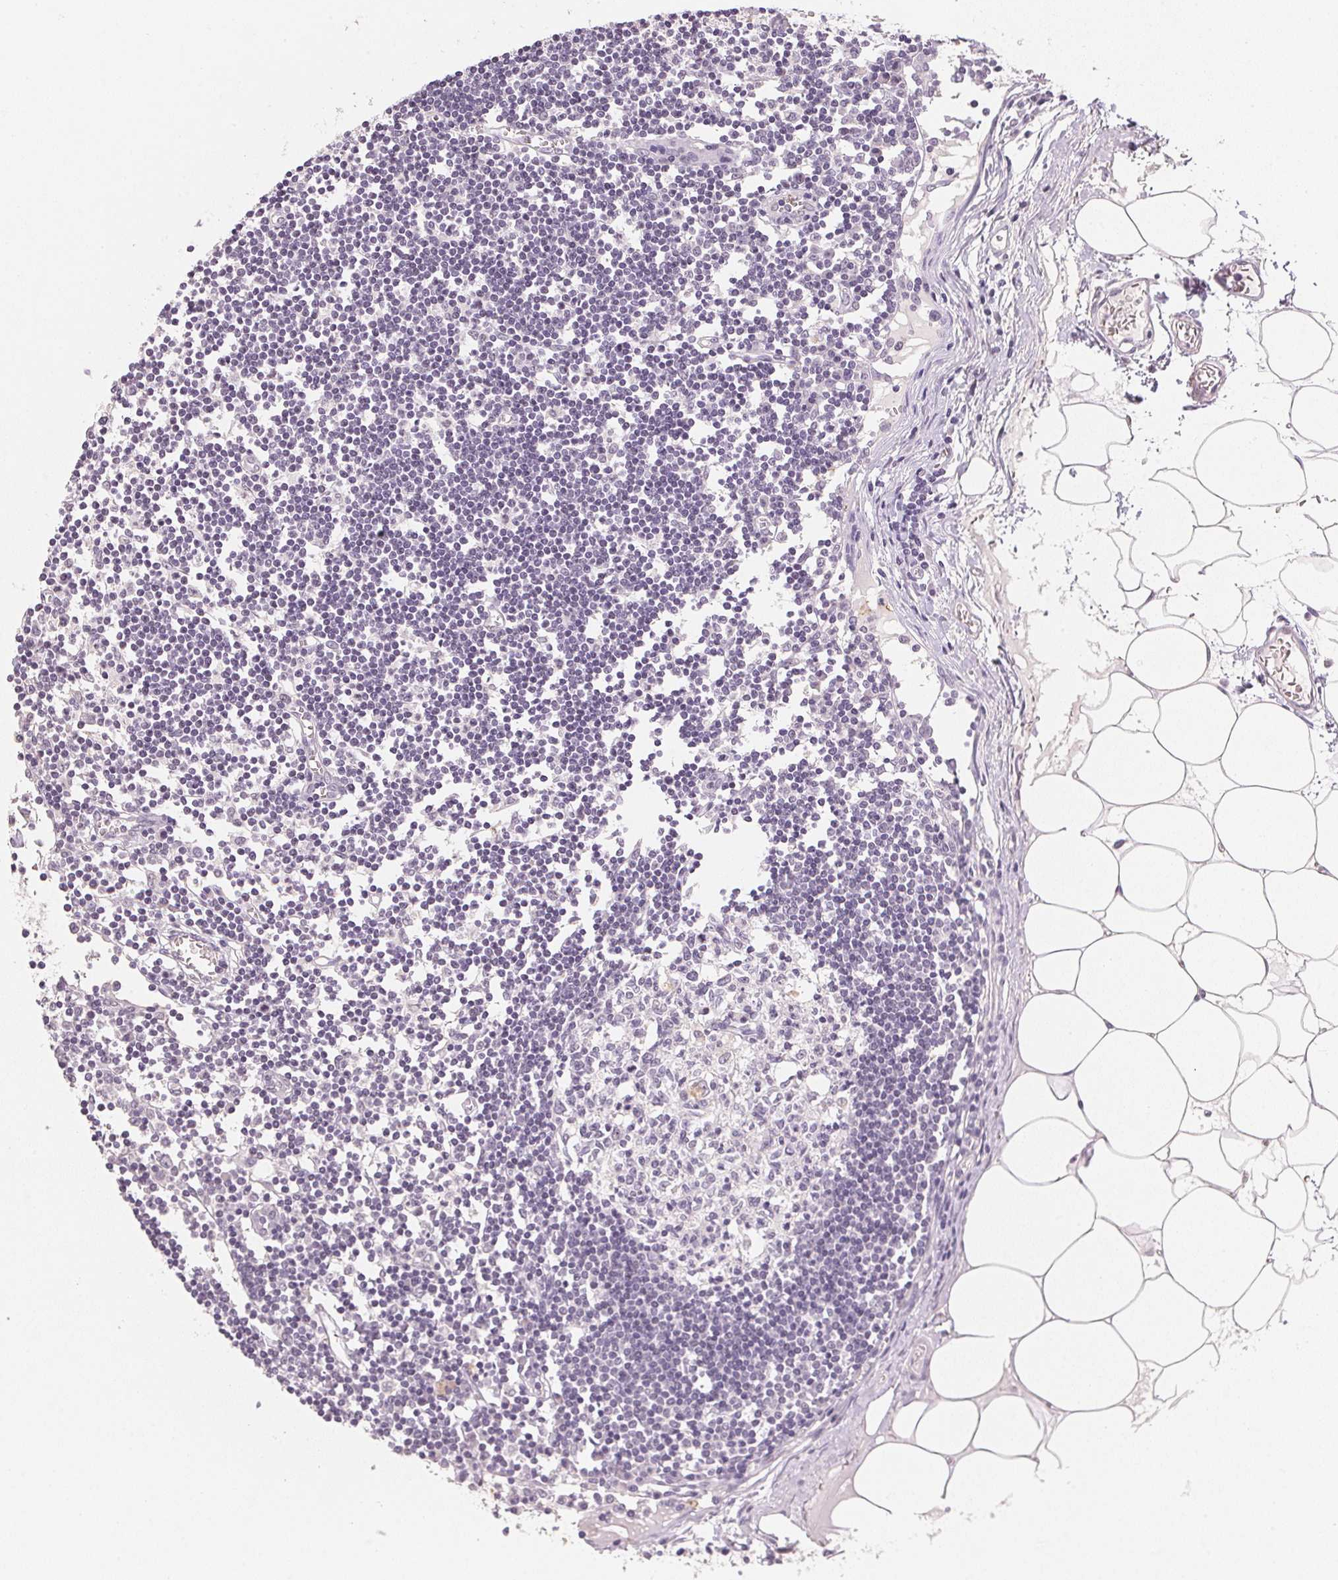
{"staining": {"intensity": "negative", "quantity": "none", "location": "none"}, "tissue": "lymph node", "cell_type": "Germinal center cells", "image_type": "normal", "snomed": [{"axis": "morphology", "description": "Normal tissue, NOS"}, {"axis": "topography", "description": "Lymph node"}], "caption": "IHC image of benign lymph node: lymph node stained with DAB (3,3'-diaminobenzidine) reveals no significant protein expression in germinal center cells.", "gene": "SMTN", "patient": {"sex": "female", "age": 65}}